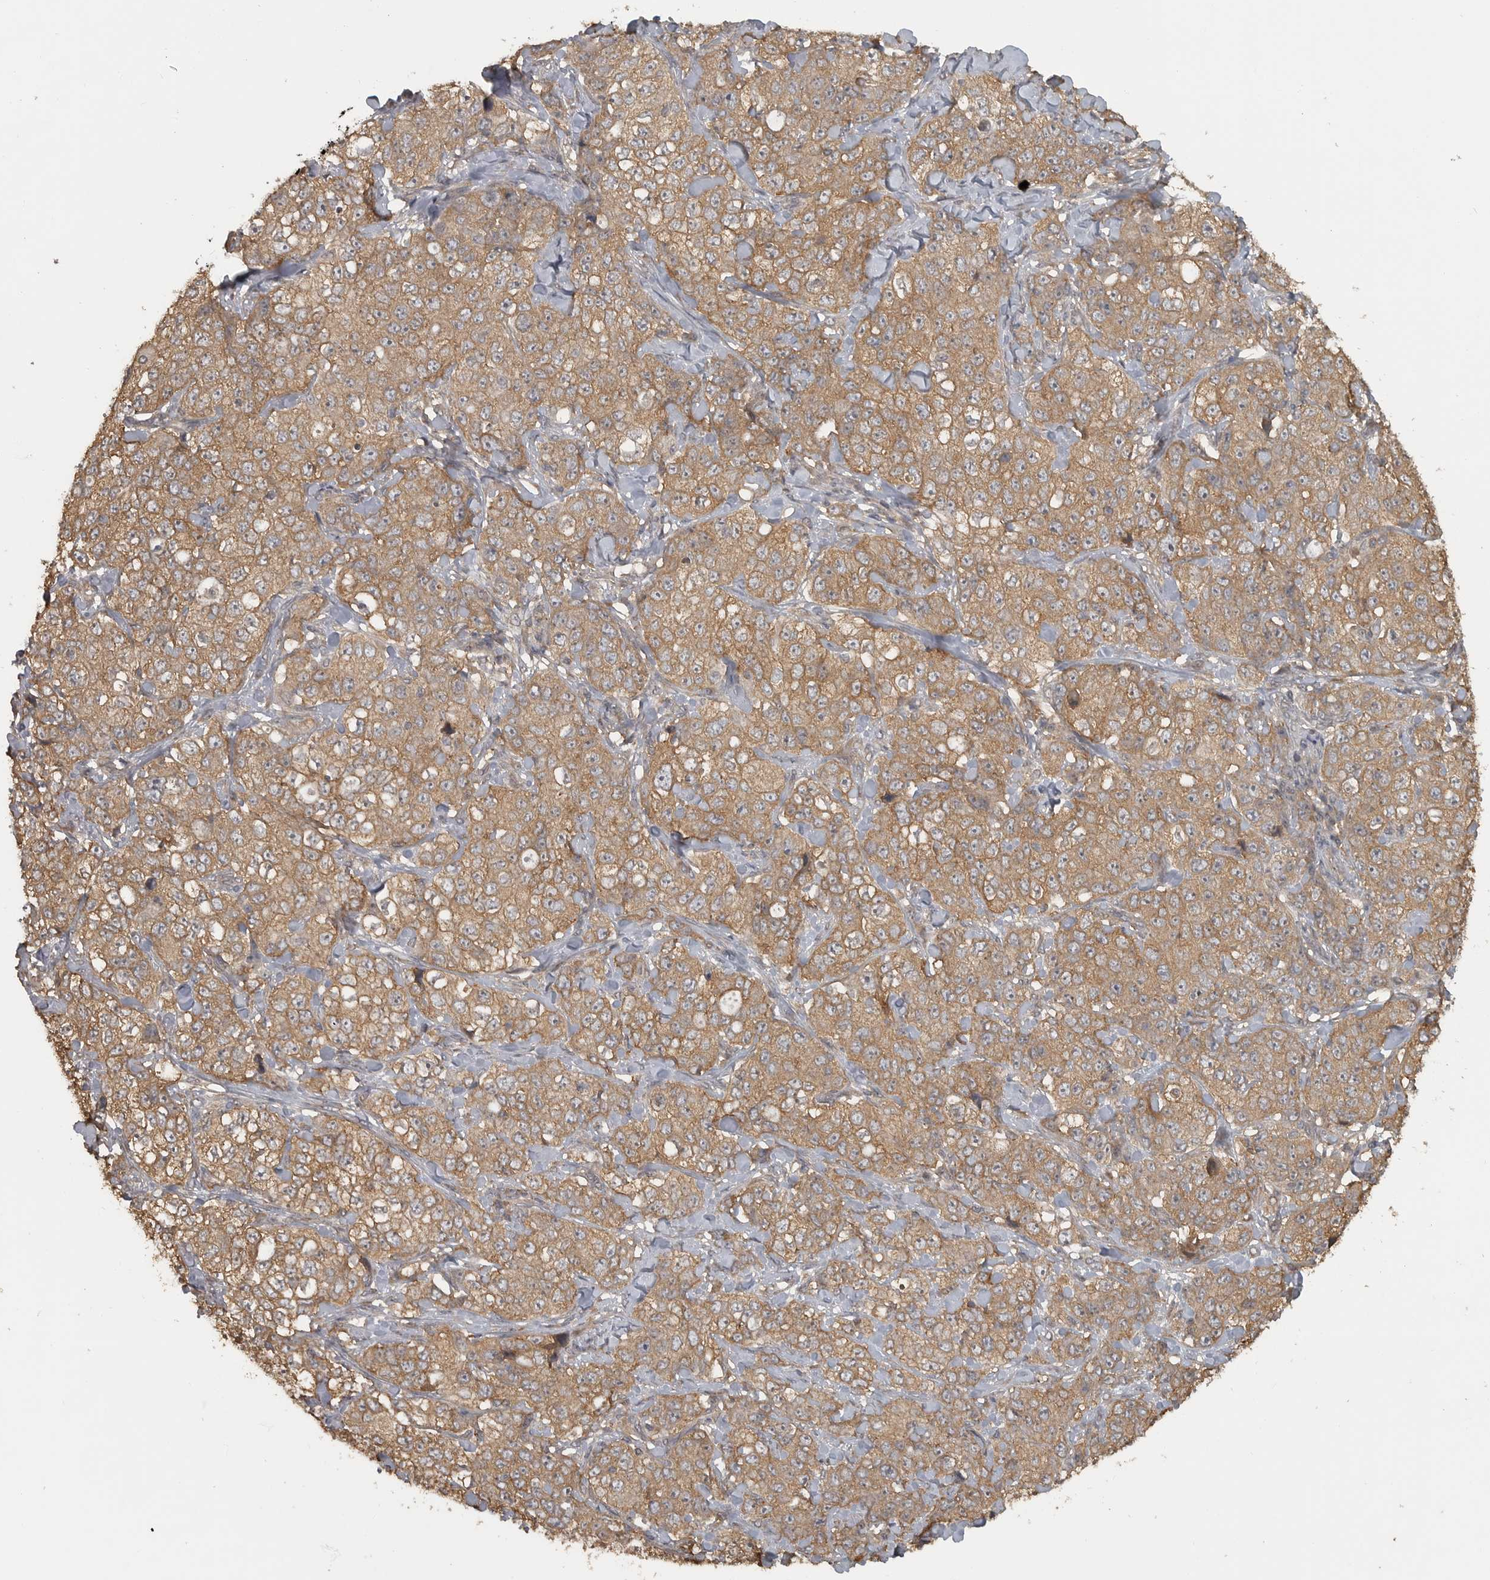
{"staining": {"intensity": "moderate", "quantity": ">75%", "location": "cytoplasmic/membranous"}, "tissue": "stomach cancer", "cell_type": "Tumor cells", "image_type": "cancer", "snomed": [{"axis": "morphology", "description": "Adenocarcinoma, NOS"}, {"axis": "topography", "description": "Stomach"}], "caption": "The micrograph demonstrates staining of stomach adenocarcinoma, revealing moderate cytoplasmic/membranous protein staining (brown color) within tumor cells.", "gene": "LLGL1", "patient": {"sex": "male", "age": 48}}